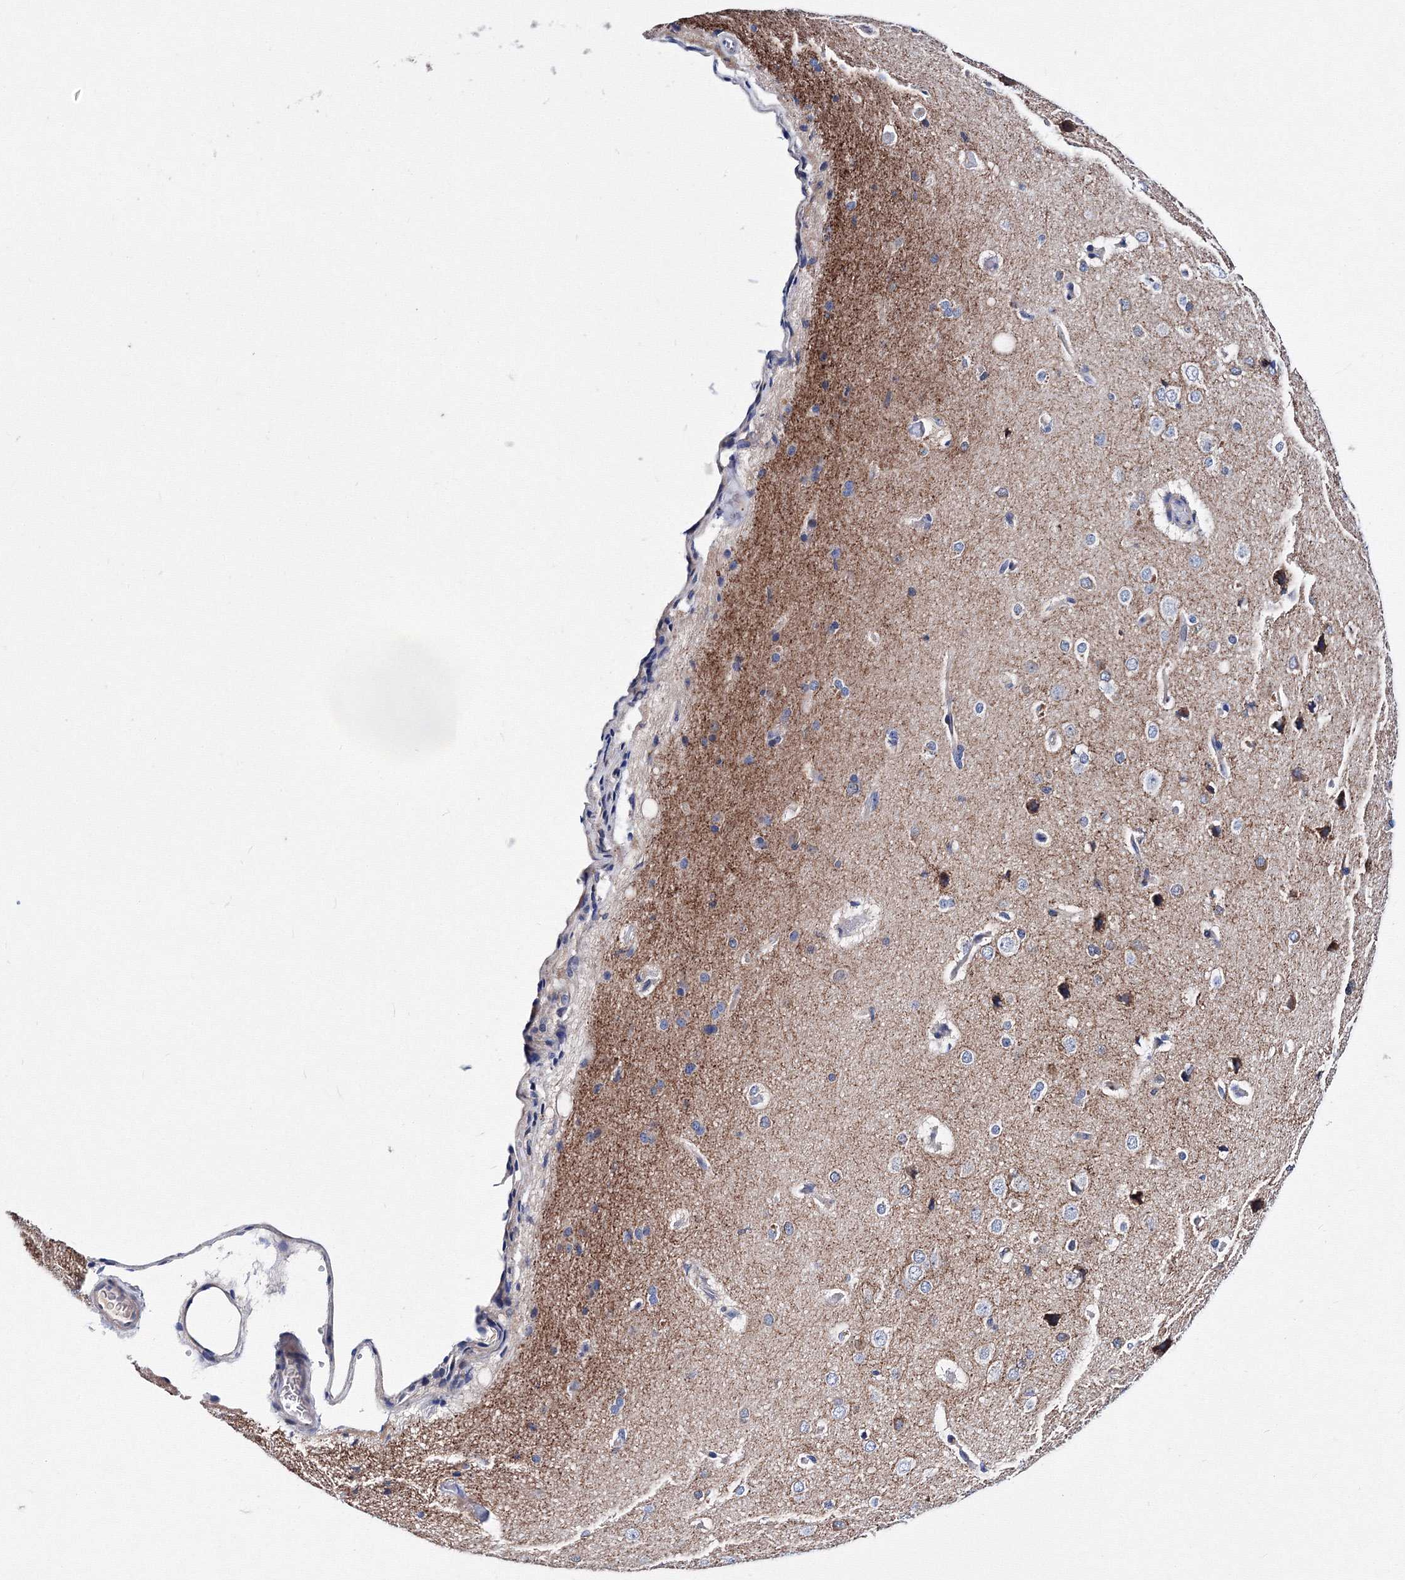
{"staining": {"intensity": "negative", "quantity": "none", "location": "none"}, "tissue": "cerebral cortex", "cell_type": "Endothelial cells", "image_type": "normal", "snomed": [{"axis": "morphology", "description": "Normal tissue, NOS"}, {"axis": "topography", "description": "Cerebral cortex"}], "caption": "Endothelial cells show no significant protein positivity in normal cerebral cortex. (DAB (3,3'-diaminobenzidine) IHC, high magnification).", "gene": "TRPM2", "patient": {"sex": "male", "age": 62}}